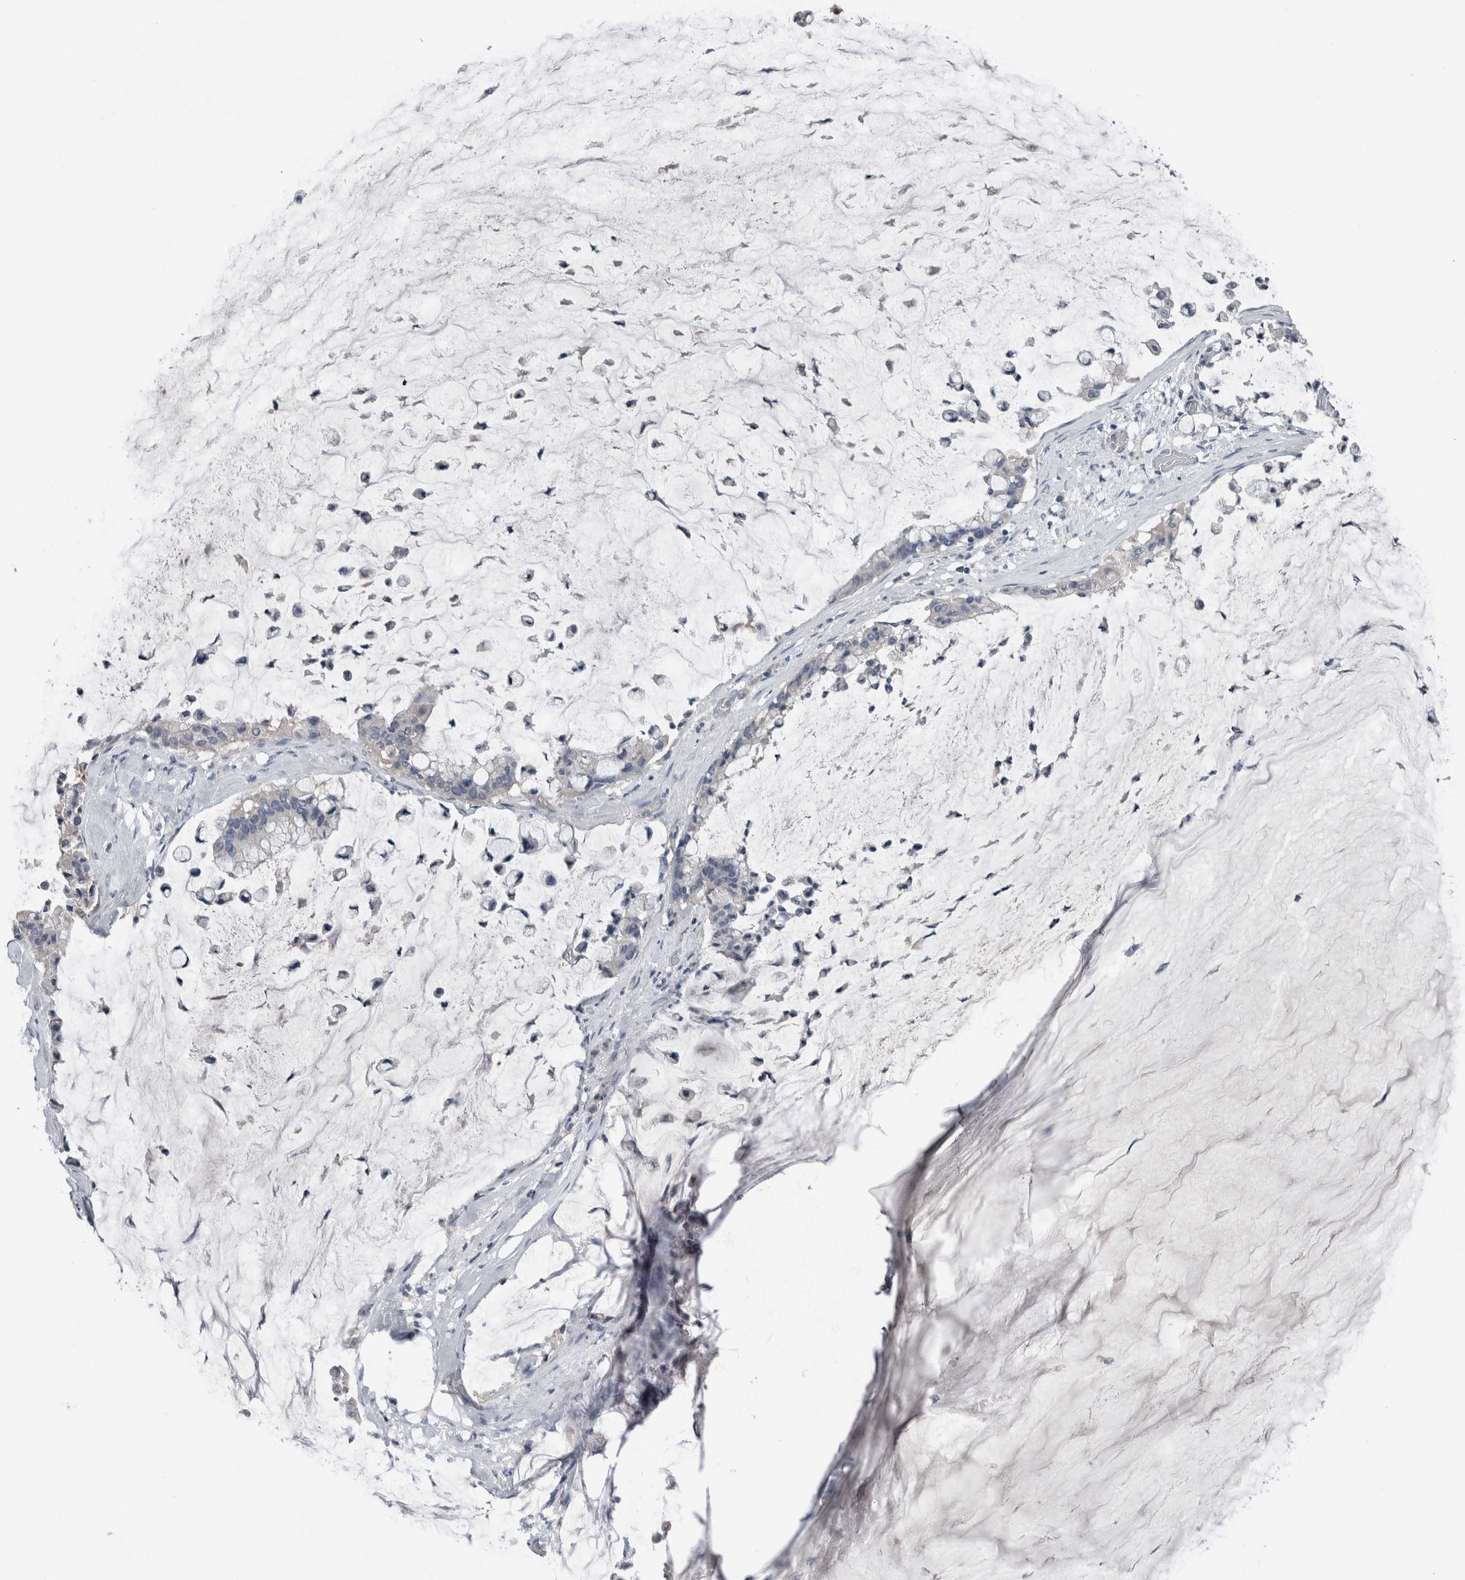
{"staining": {"intensity": "negative", "quantity": "none", "location": "none"}, "tissue": "pancreatic cancer", "cell_type": "Tumor cells", "image_type": "cancer", "snomed": [{"axis": "morphology", "description": "Adenocarcinoma, NOS"}, {"axis": "topography", "description": "Pancreas"}], "caption": "A micrograph of pancreatic adenocarcinoma stained for a protein reveals no brown staining in tumor cells. Brightfield microscopy of IHC stained with DAB (3,3'-diaminobenzidine) (brown) and hematoxylin (blue), captured at high magnification.", "gene": "CRNN", "patient": {"sex": "male", "age": 41}}